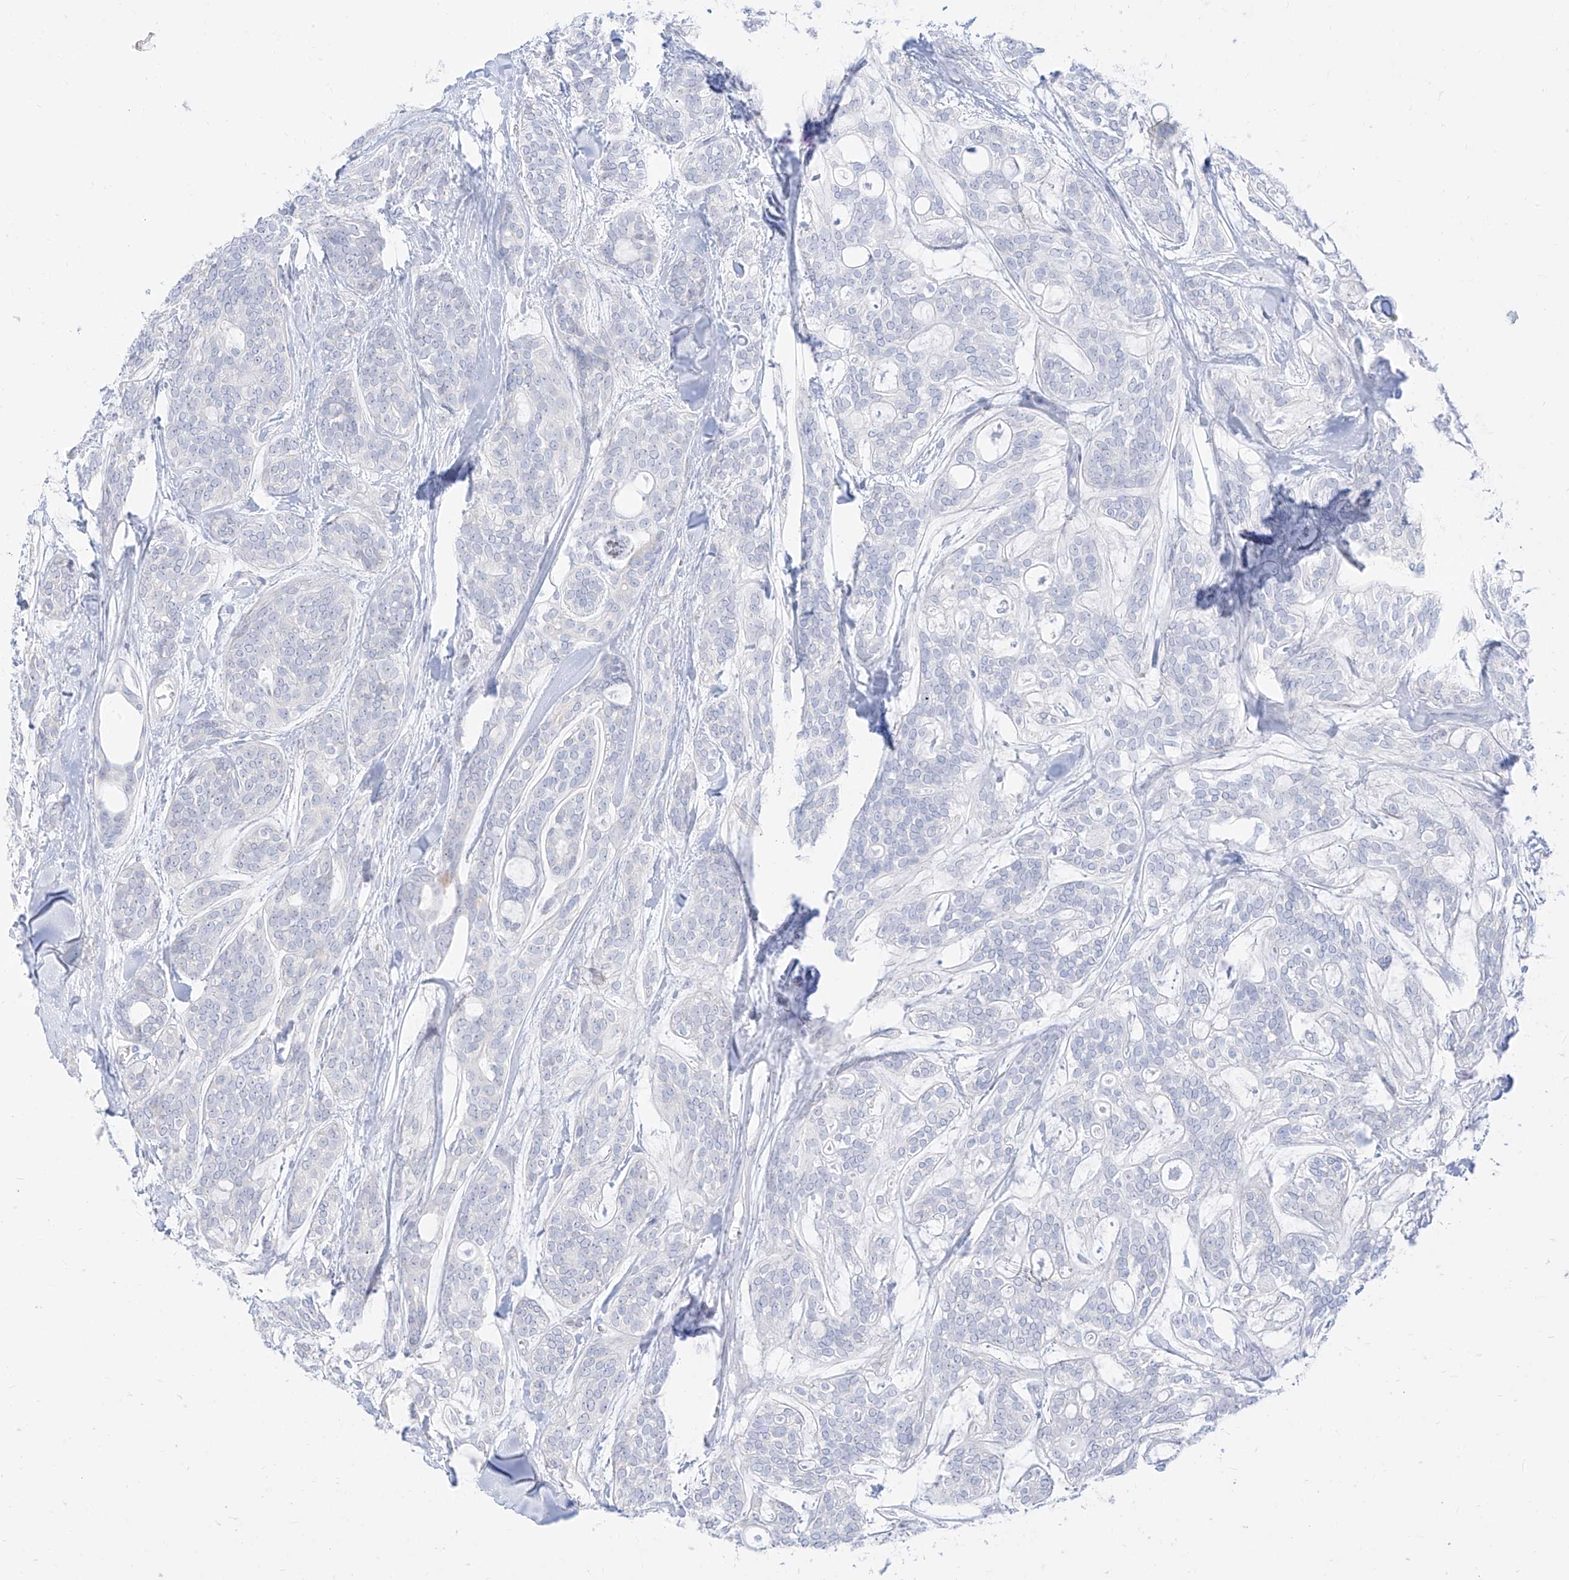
{"staining": {"intensity": "negative", "quantity": "none", "location": "none"}, "tissue": "head and neck cancer", "cell_type": "Tumor cells", "image_type": "cancer", "snomed": [{"axis": "morphology", "description": "Adenocarcinoma, NOS"}, {"axis": "topography", "description": "Head-Neck"}], "caption": "IHC photomicrograph of neoplastic tissue: human adenocarcinoma (head and neck) stained with DAB reveals no significant protein expression in tumor cells.", "gene": "SYTL3", "patient": {"sex": "male", "age": 66}}